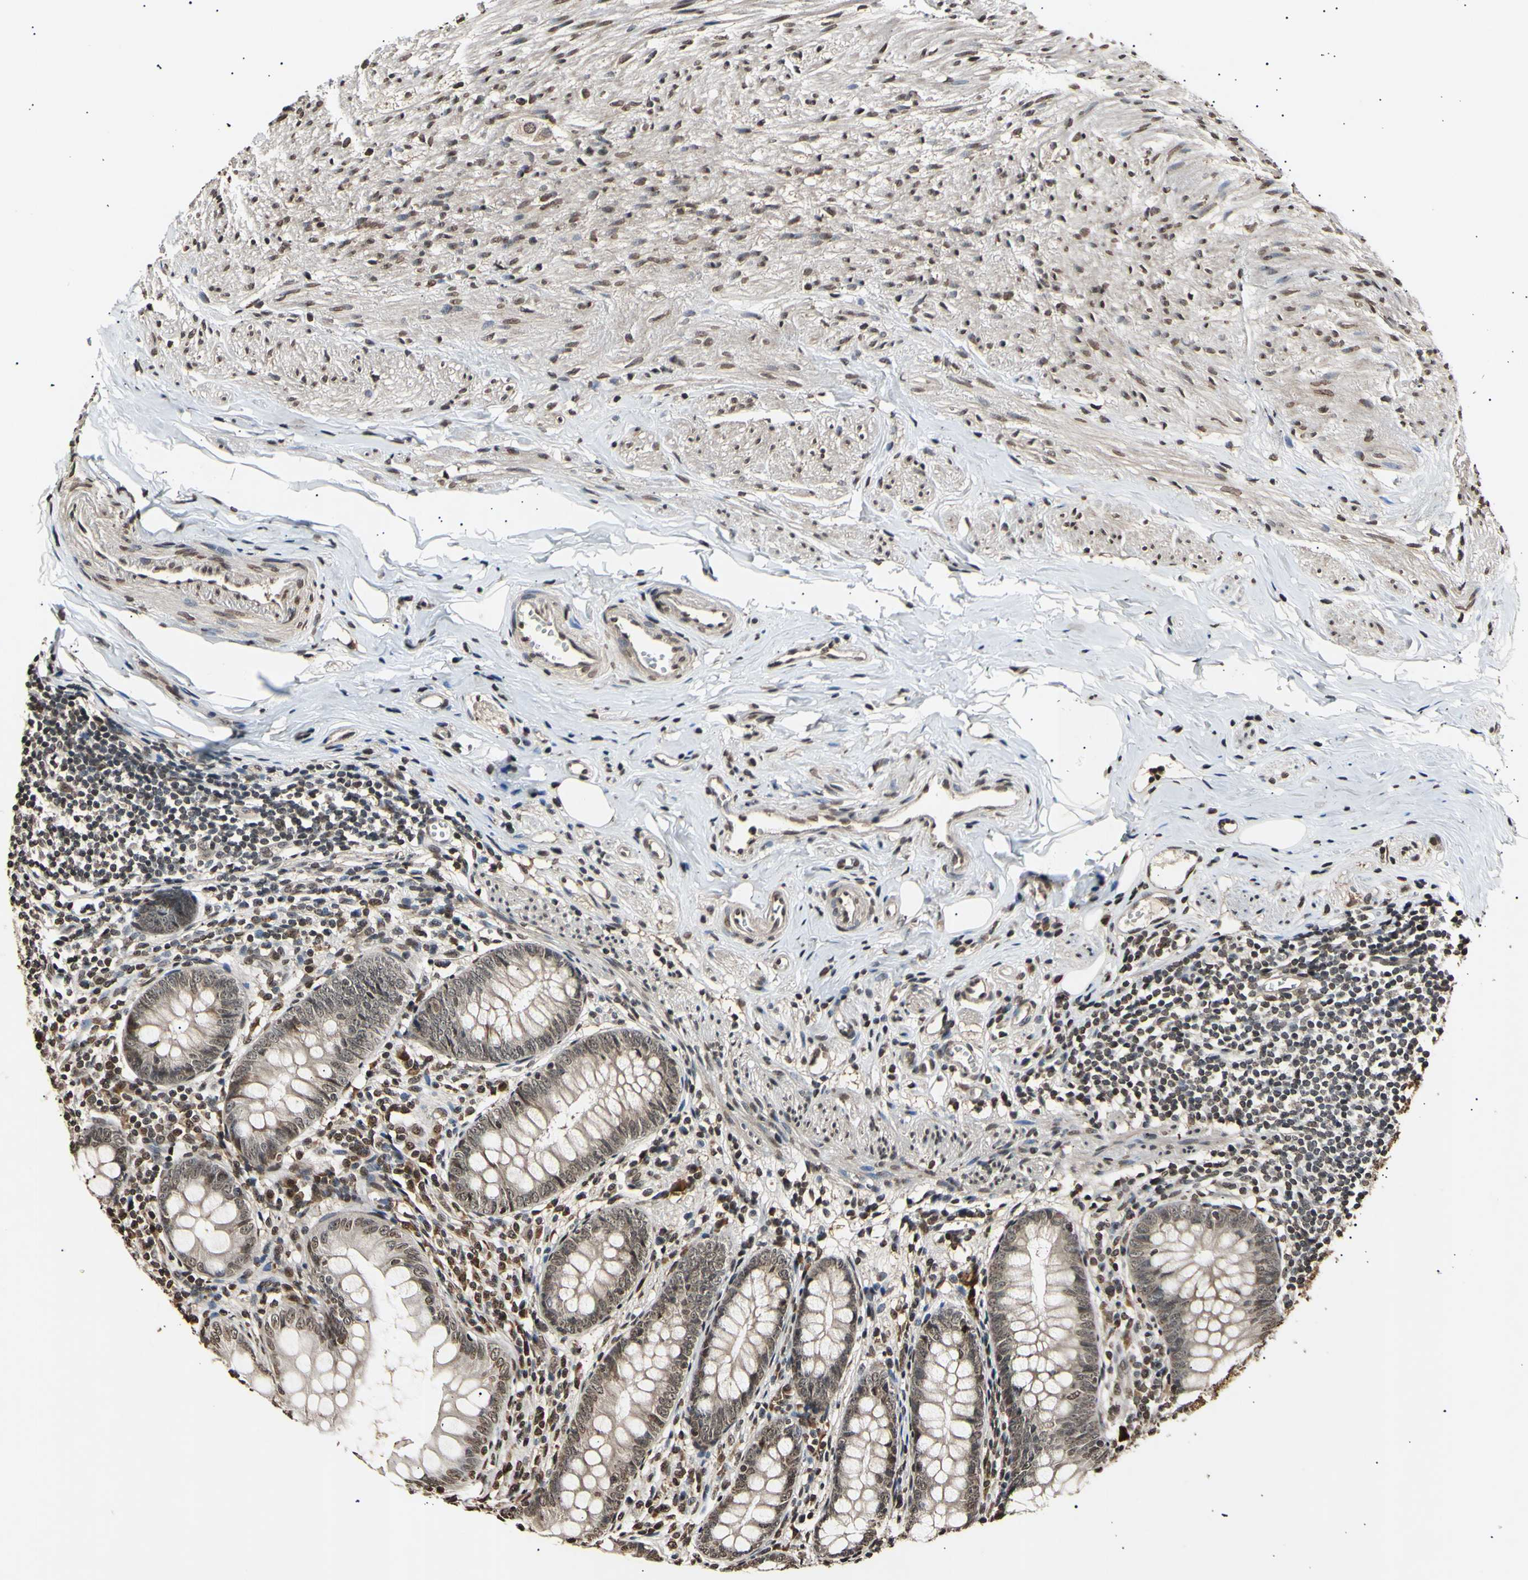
{"staining": {"intensity": "moderate", "quantity": ">75%", "location": "cytoplasmic/membranous,nuclear"}, "tissue": "appendix", "cell_type": "Glandular cells", "image_type": "normal", "snomed": [{"axis": "morphology", "description": "Normal tissue, NOS"}, {"axis": "topography", "description": "Appendix"}], "caption": "Appendix stained with DAB (3,3'-diaminobenzidine) immunohistochemistry displays medium levels of moderate cytoplasmic/membranous,nuclear staining in approximately >75% of glandular cells.", "gene": "ANAPC7", "patient": {"sex": "female", "age": 77}}